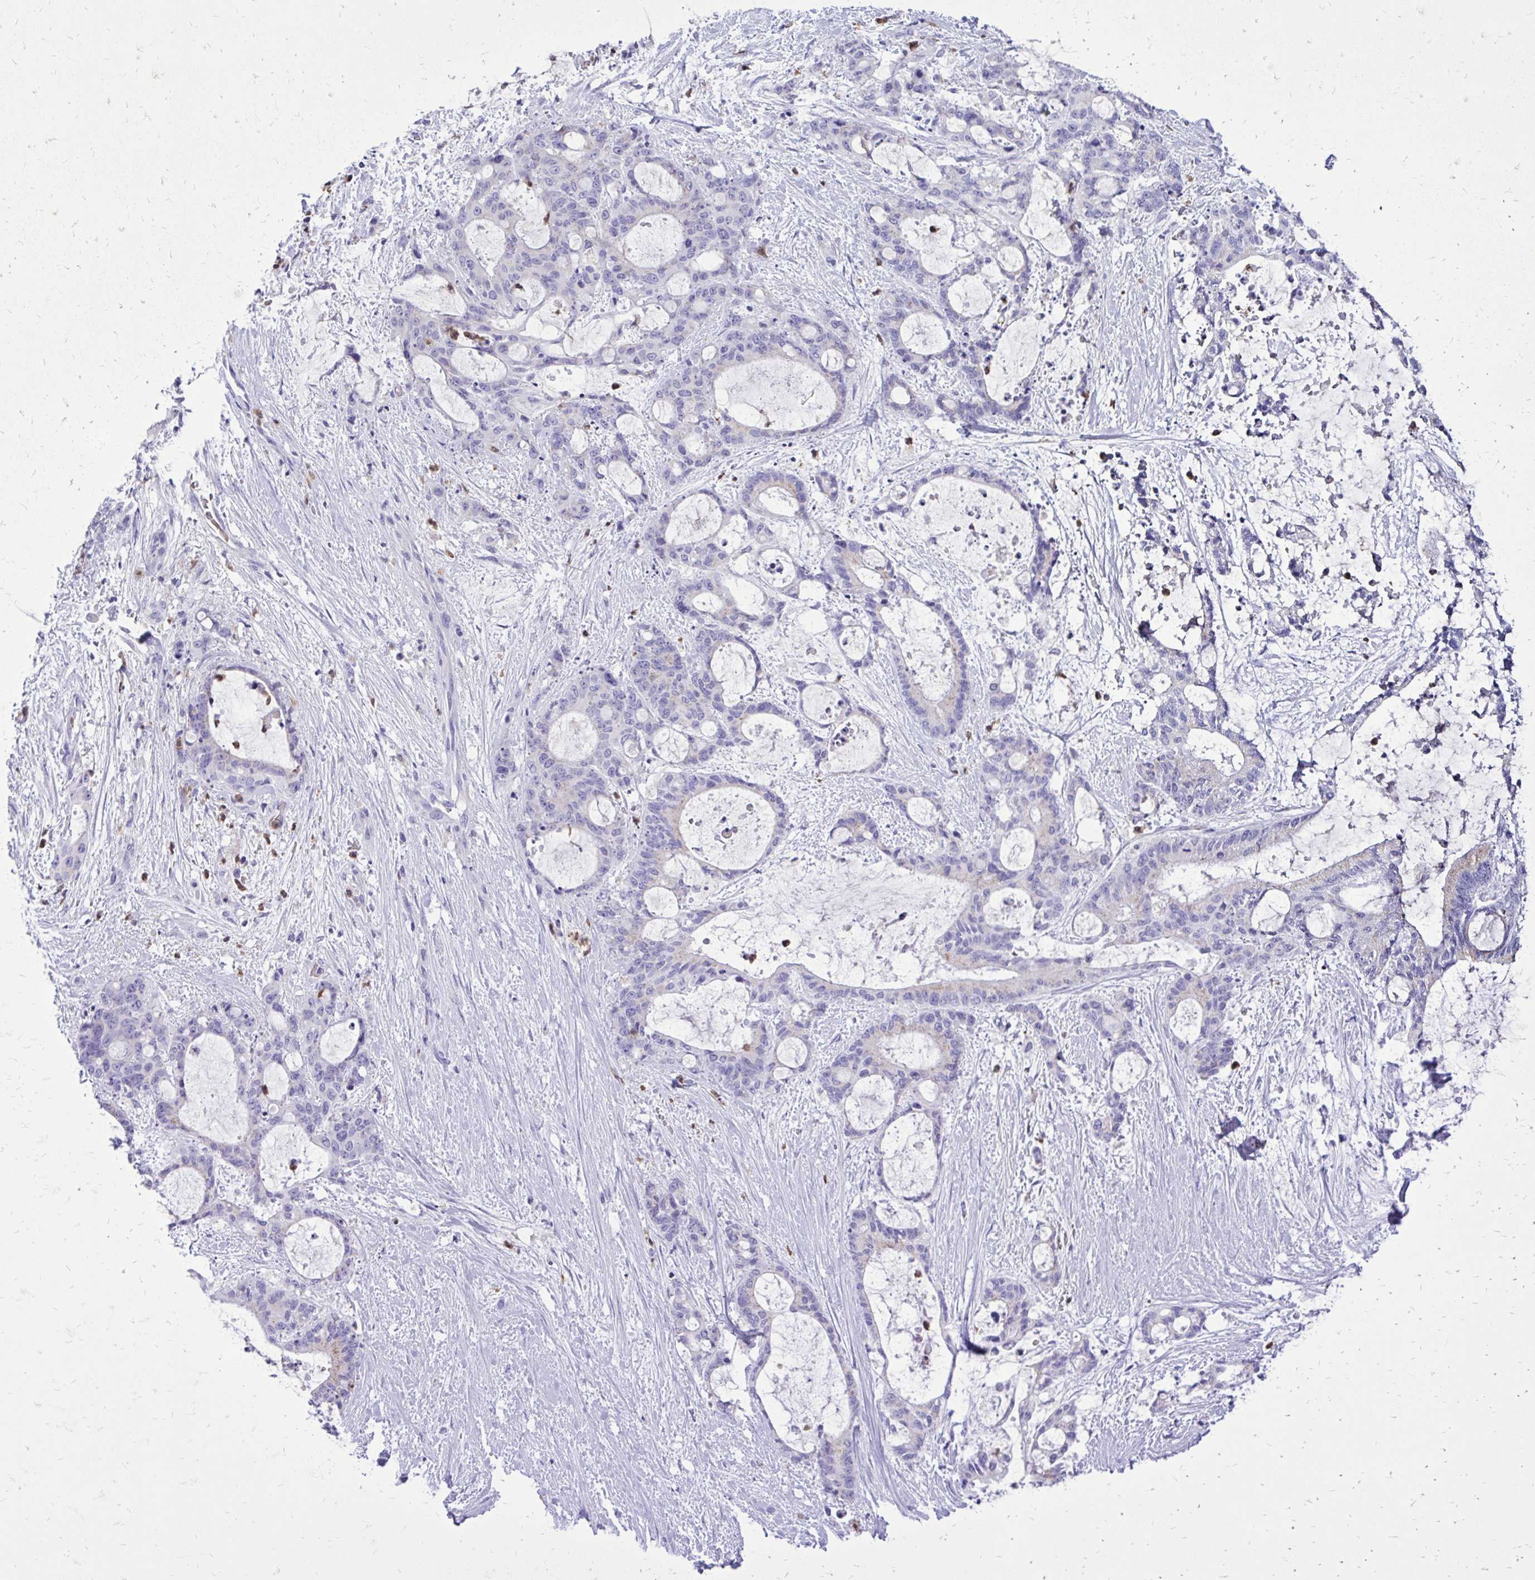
{"staining": {"intensity": "negative", "quantity": "none", "location": "none"}, "tissue": "liver cancer", "cell_type": "Tumor cells", "image_type": "cancer", "snomed": [{"axis": "morphology", "description": "Normal tissue, NOS"}, {"axis": "morphology", "description": "Cholangiocarcinoma"}, {"axis": "topography", "description": "Liver"}, {"axis": "topography", "description": "Peripheral nerve tissue"}], "caption": "DAB (3,3'-diaminobenzidine) immunohistochemical staining of human liver cancer (cholangiocarcinoma) shows no significant positivity in tumor cells.", "gene": "CAT", "patient": {"sex": "female", "age": 73}}